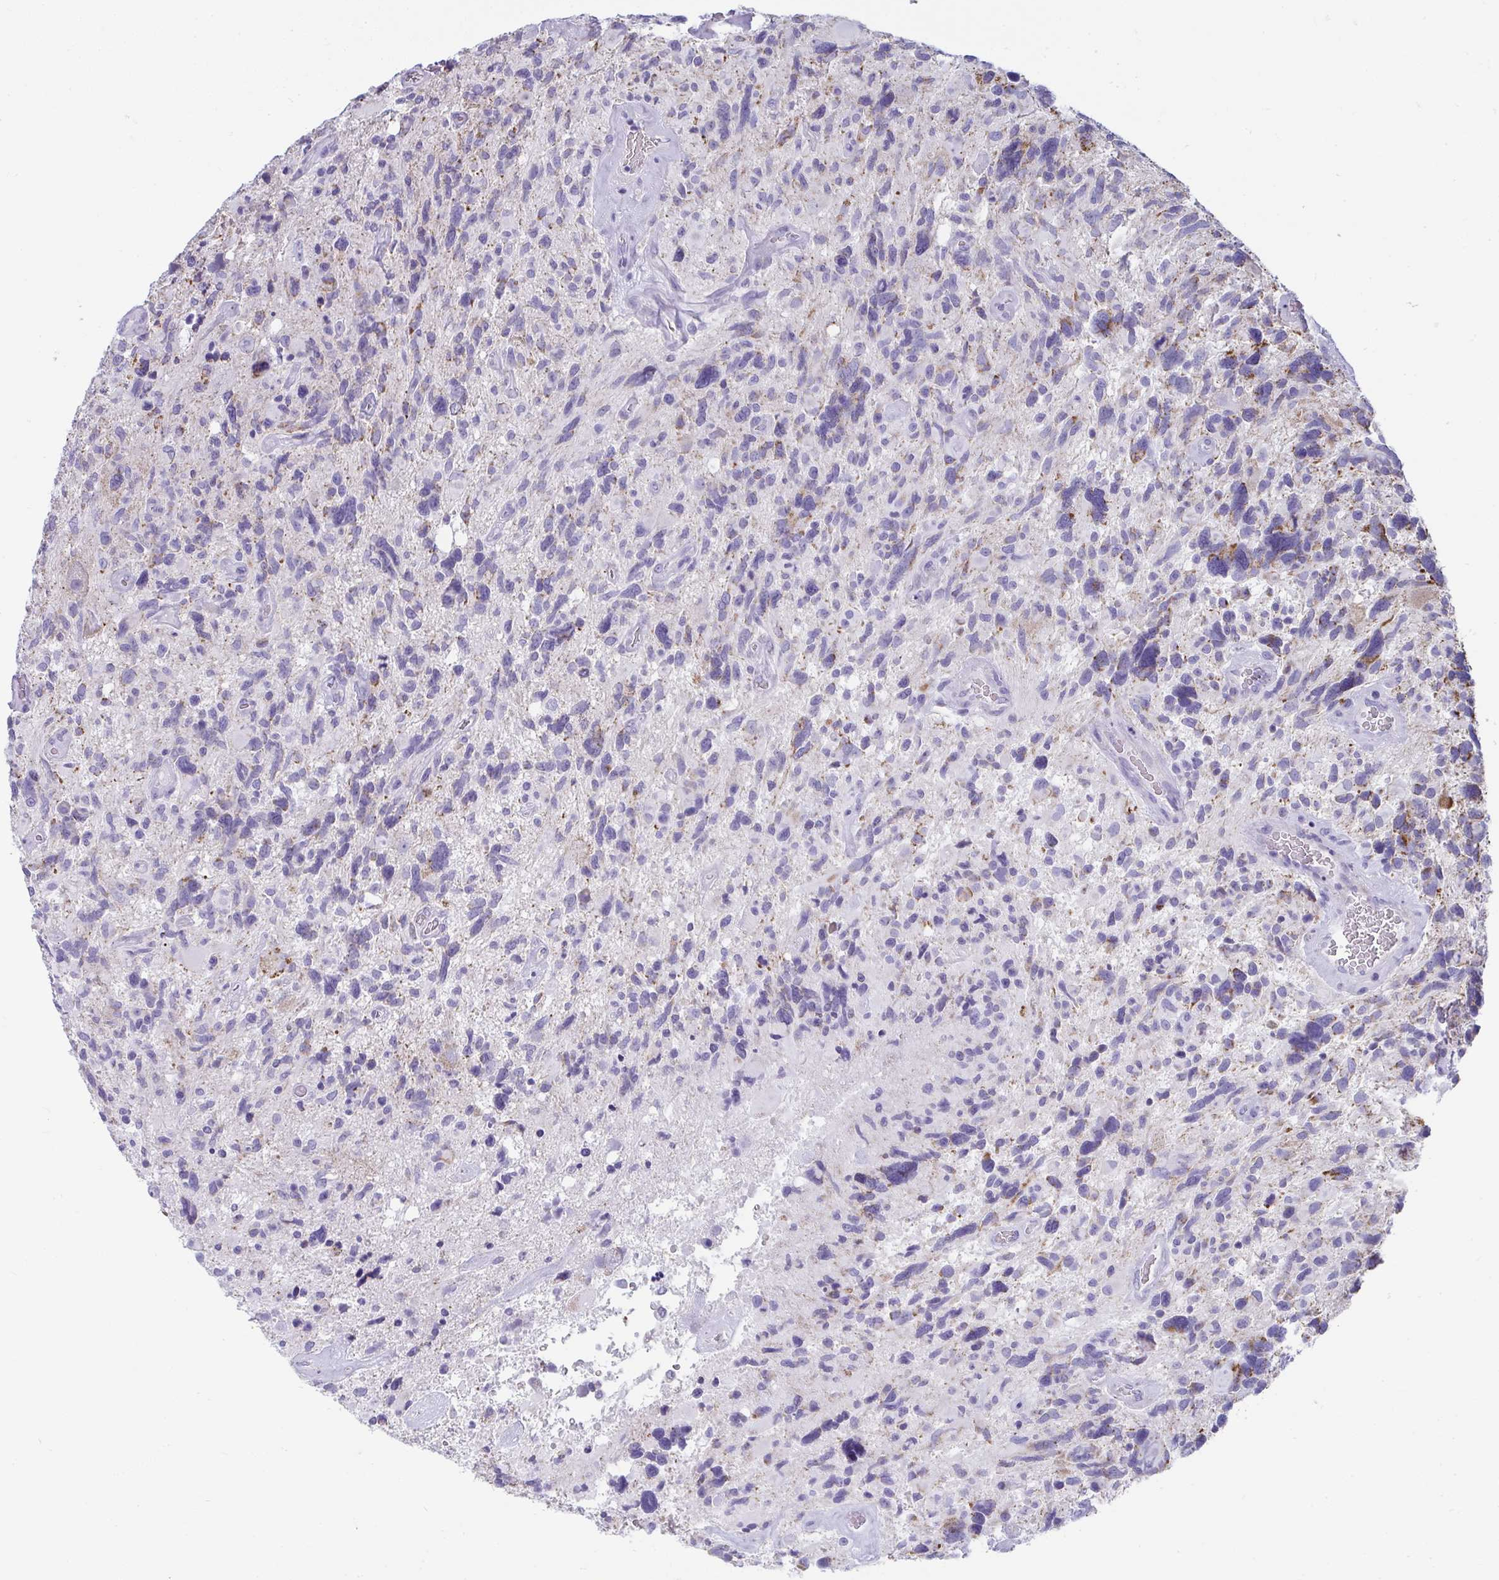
{"staining": {"intensity": "negative", "quantity": "none", "location": "none"}, "tissue": "glioma", "cell_type": "Tumor cells", "image_type": "cancer", "snomed": [{"axis": "morphology", "description": "Glioma, malignant, High grade"}, {"axis": "topography", "description": "Brain"}], "caption": "Tumor cells show no significant staining in glioma.", "gene": "SLC6A1", "patient": {"sex": "male", "age": 49}}